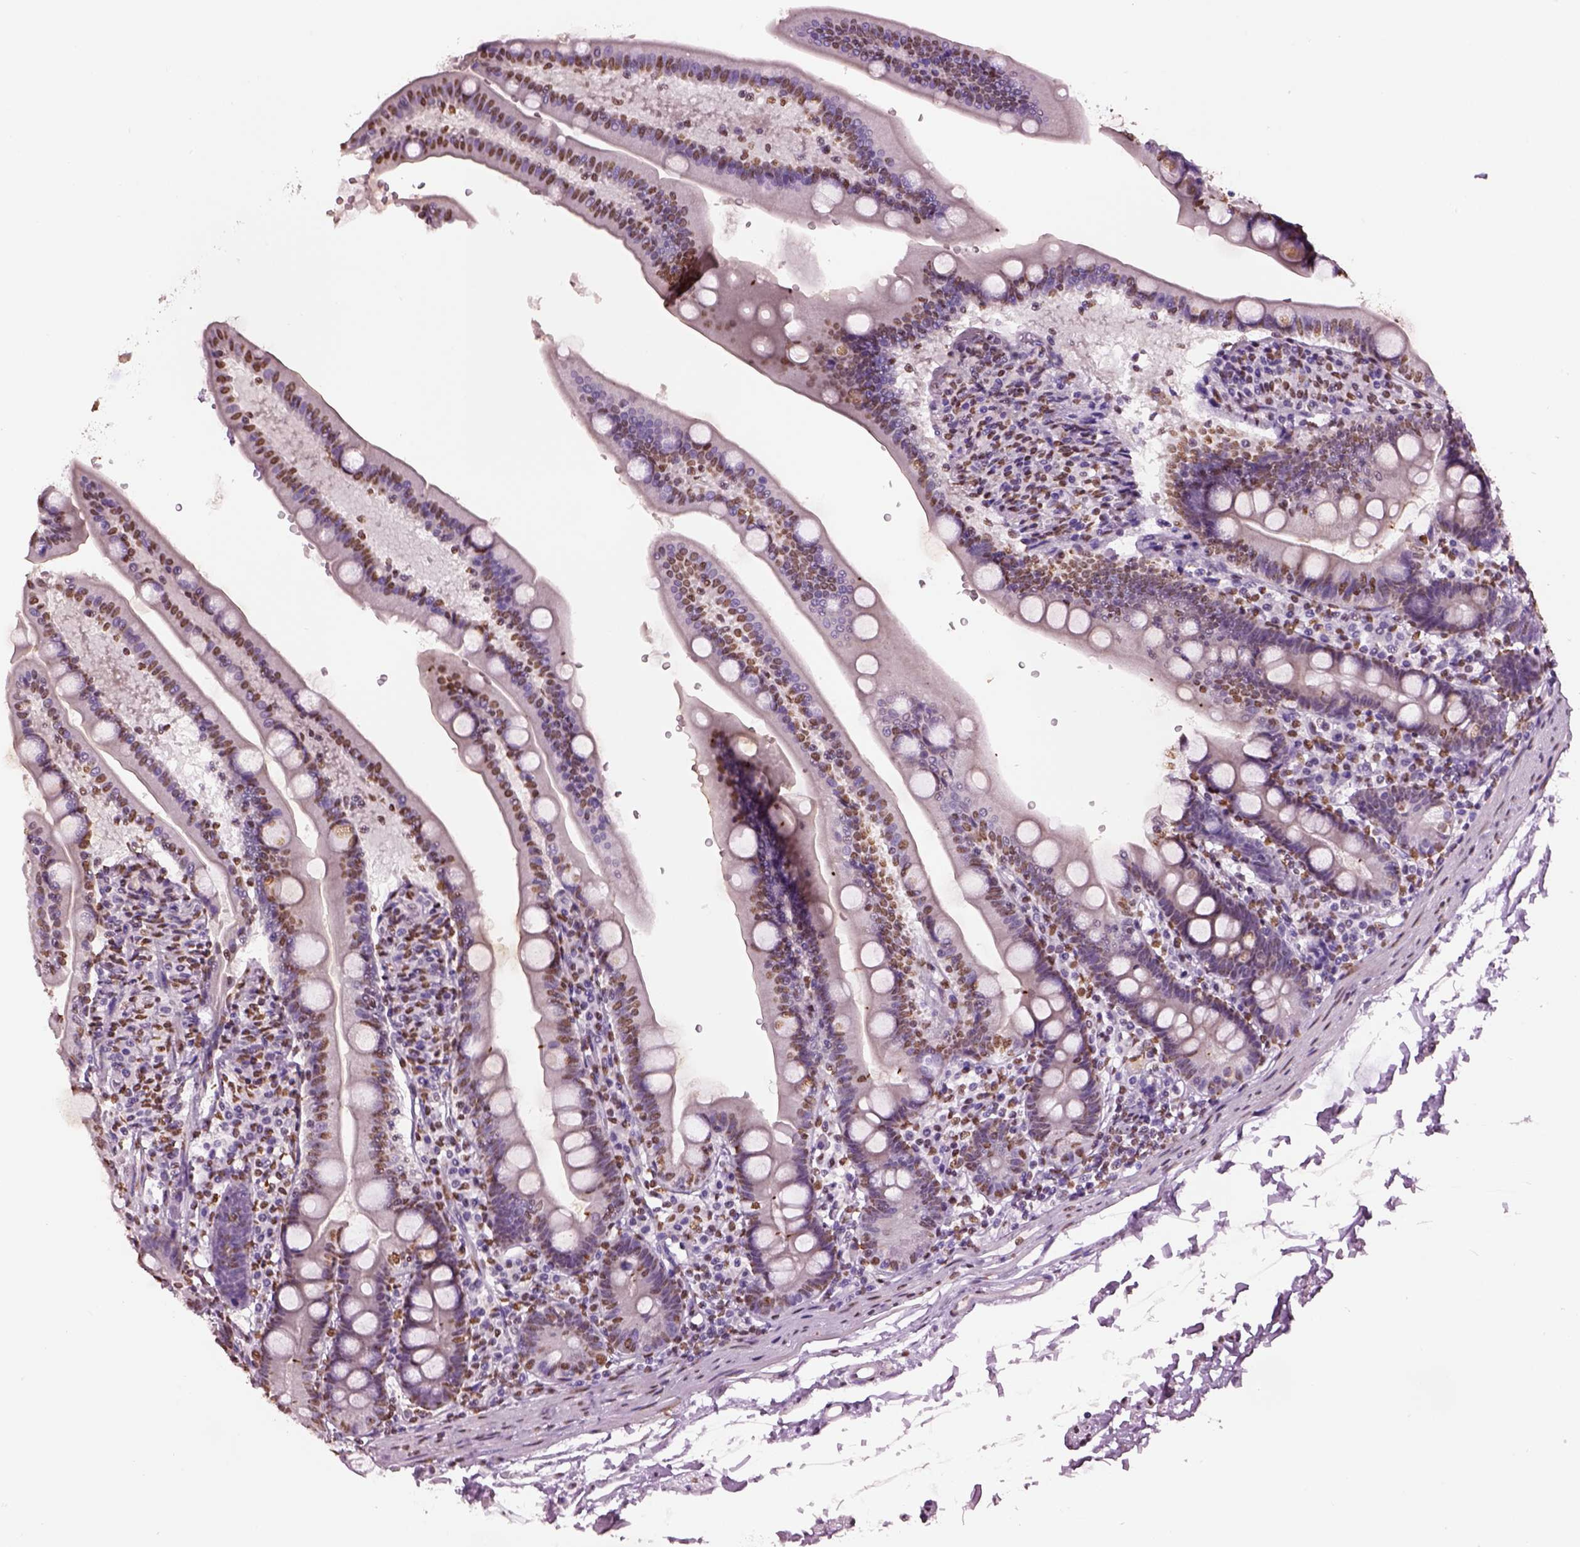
{"staining": {"intensity": "moderate", "quantity": "25%-75%", "location": "nuclear"}, "tissue": "duodenum", "cell_type": "Glandular cells", "image_type": "normal", "snomed": [{"axis": "morphology", "description": "Normal tissue, NOS"}, {"axis": "topography", "description": "Duodenum"}], "caption": "A brown stain highlights moderate nuclear staining of a protein in glandular cells of unremarkable duodenum.", "gene": "DDX3X", "patient": {"sex": "female", "age": 67}}